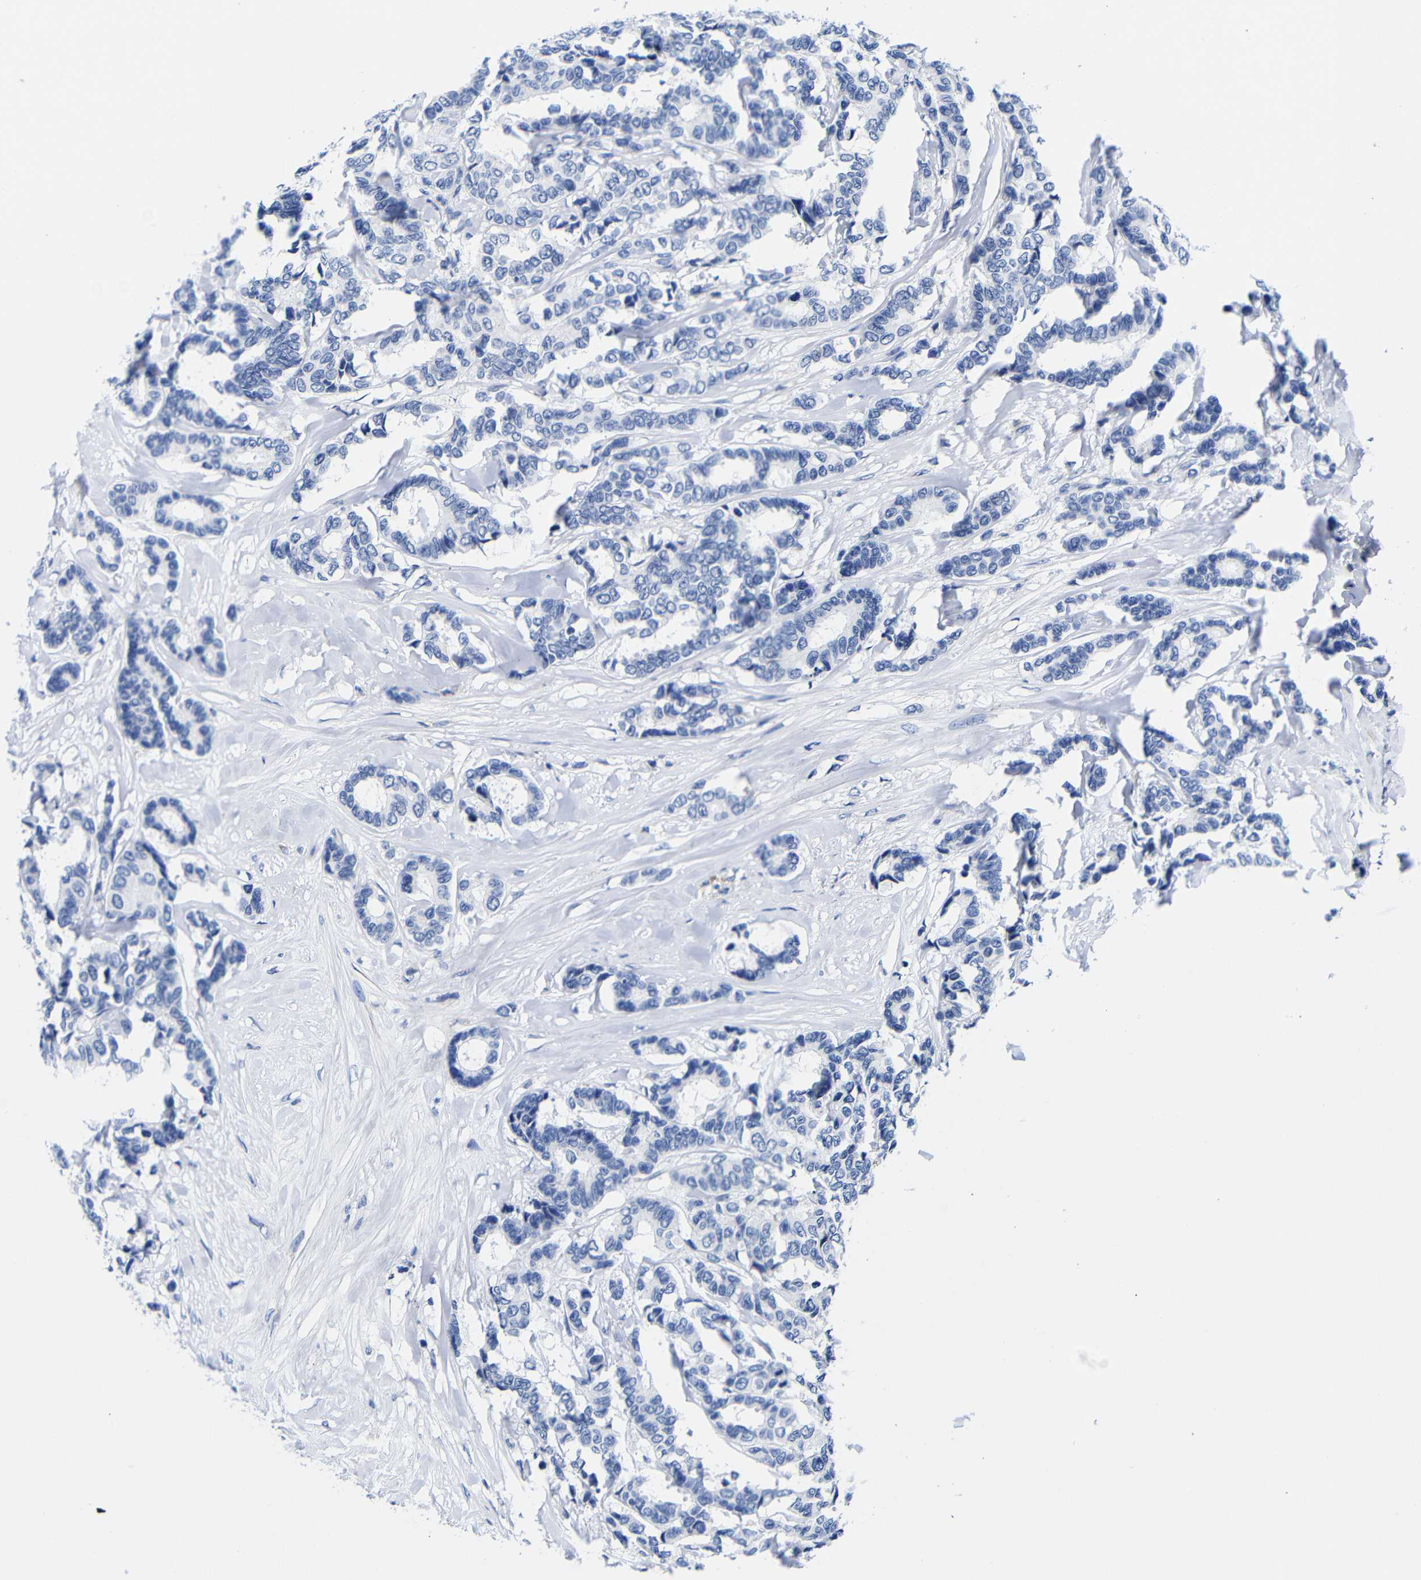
{"staining": {"intensity": "negative", "quantity": "none", "location": "none"}, "tissue": "breast cancer", "cell_type": "Tumor cells", "image_type": "cancer", "snomed": [{"axis": "morphology", "description": "Duct carcinoma"}, {"axis": "topography", "description": "Breast"}], "caption": "Immunohistochemical staining of breast cancer exhibits no significant expression in tumor cells. Brightfield microscopy of IHC stained with DAB (3,3'-diaminobenzidine) (brown) and hematoxylin (blue), captured at high magnification.", "gene": "CLEC4G", "patient": {"sex": "female", "age": 87}}